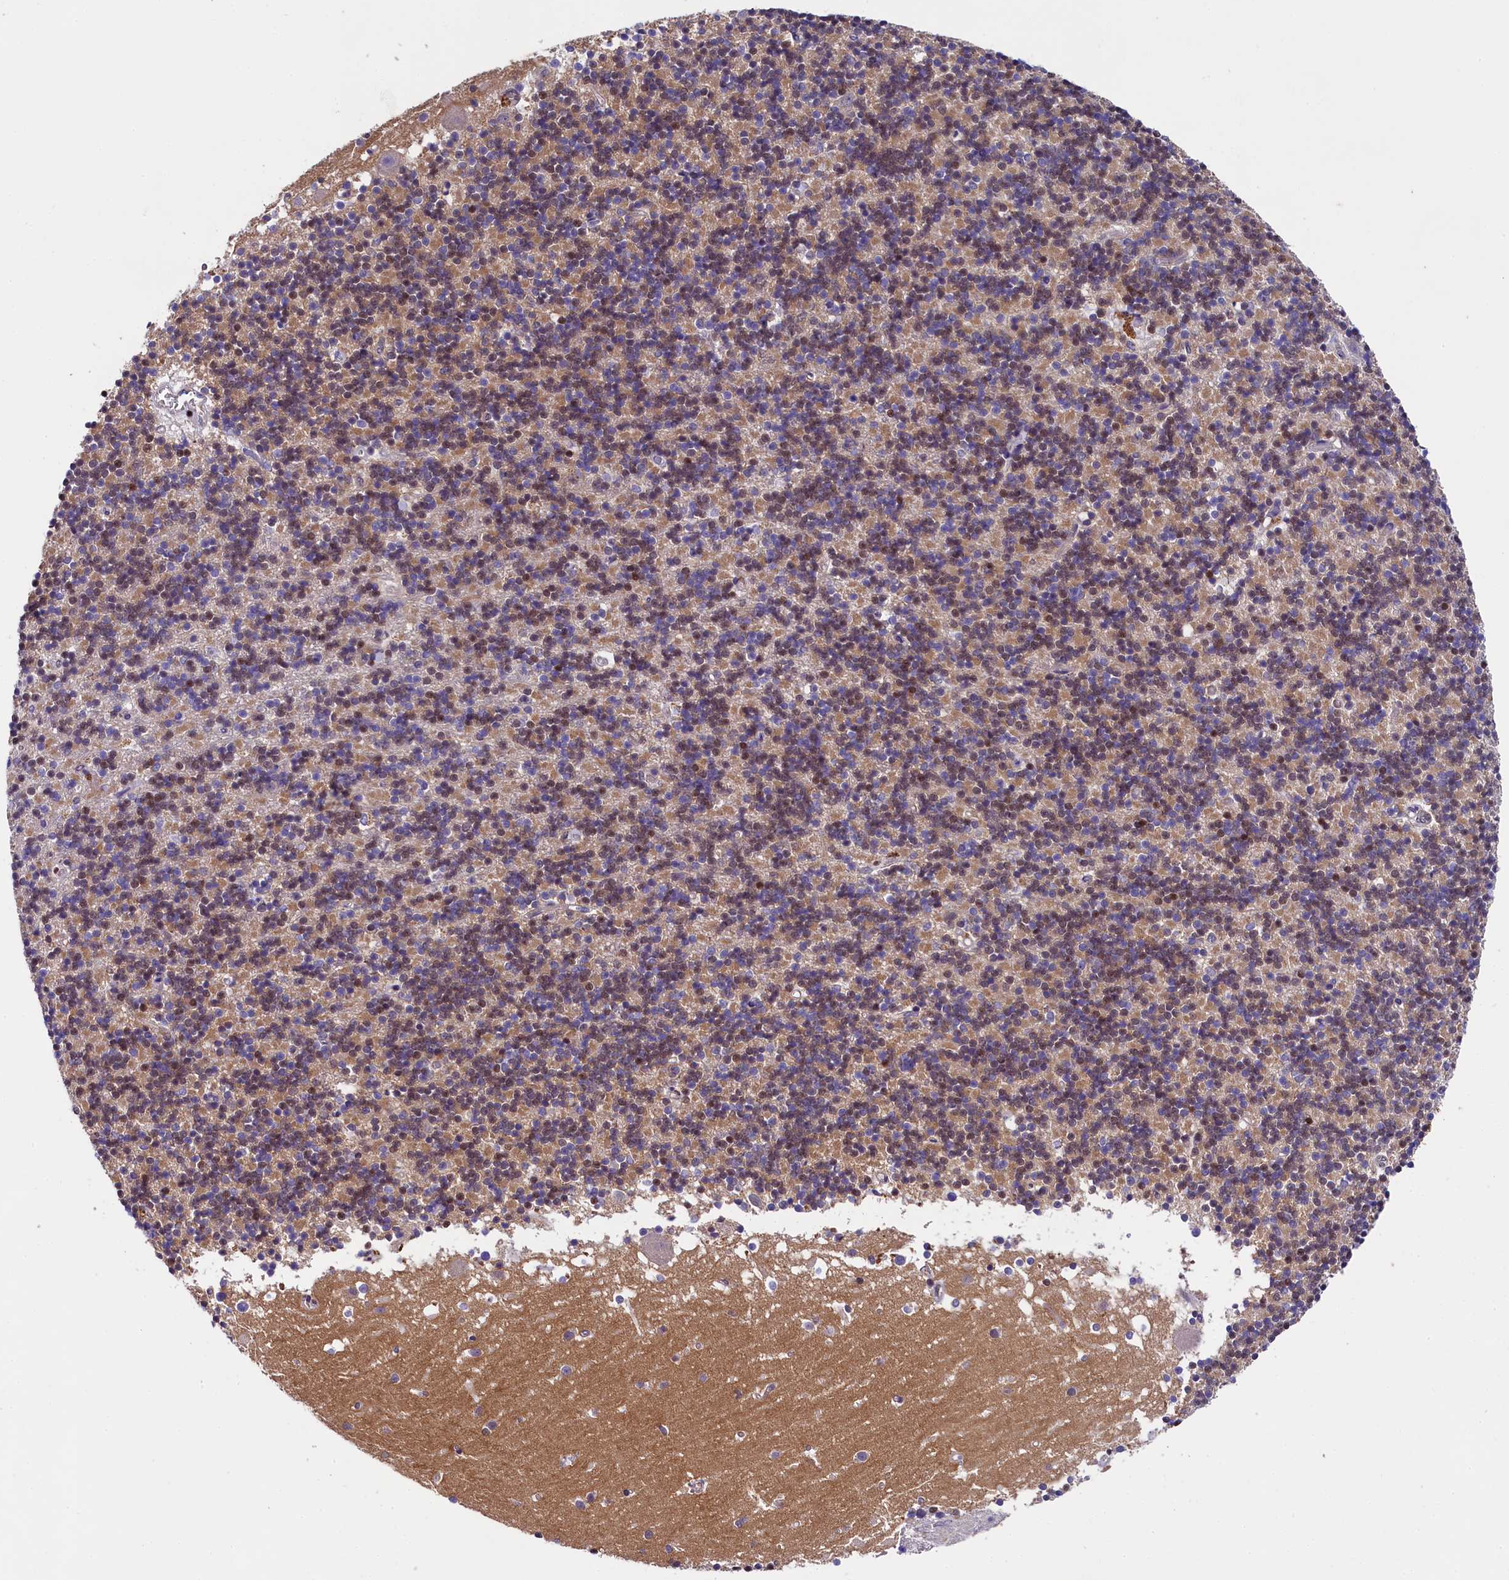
{"staining": {"intensity": "moderate", "quantity": "25%-75%", "location": "nuclear"}, "tissue": "cerebellum", "cell_type": "Cells in granular layer", "image_type": "normal", "snomed": [{"axis": "morphology", "description": "Normal tissue, NOS"}, {"axis": "topography", "description": "Cerebellum"}], "caption": "IHC (DAB (3,3'-diaminobenzidine)) staining of unremarkable human cerebellum reveals moderate nuclear protein positivity in about 25%-75% of cells in granular layer. (DAB IHC with brightfield microscopy, high magnification).", "gene": "SP4", "patient": {"sex": "male", "age": 54}}